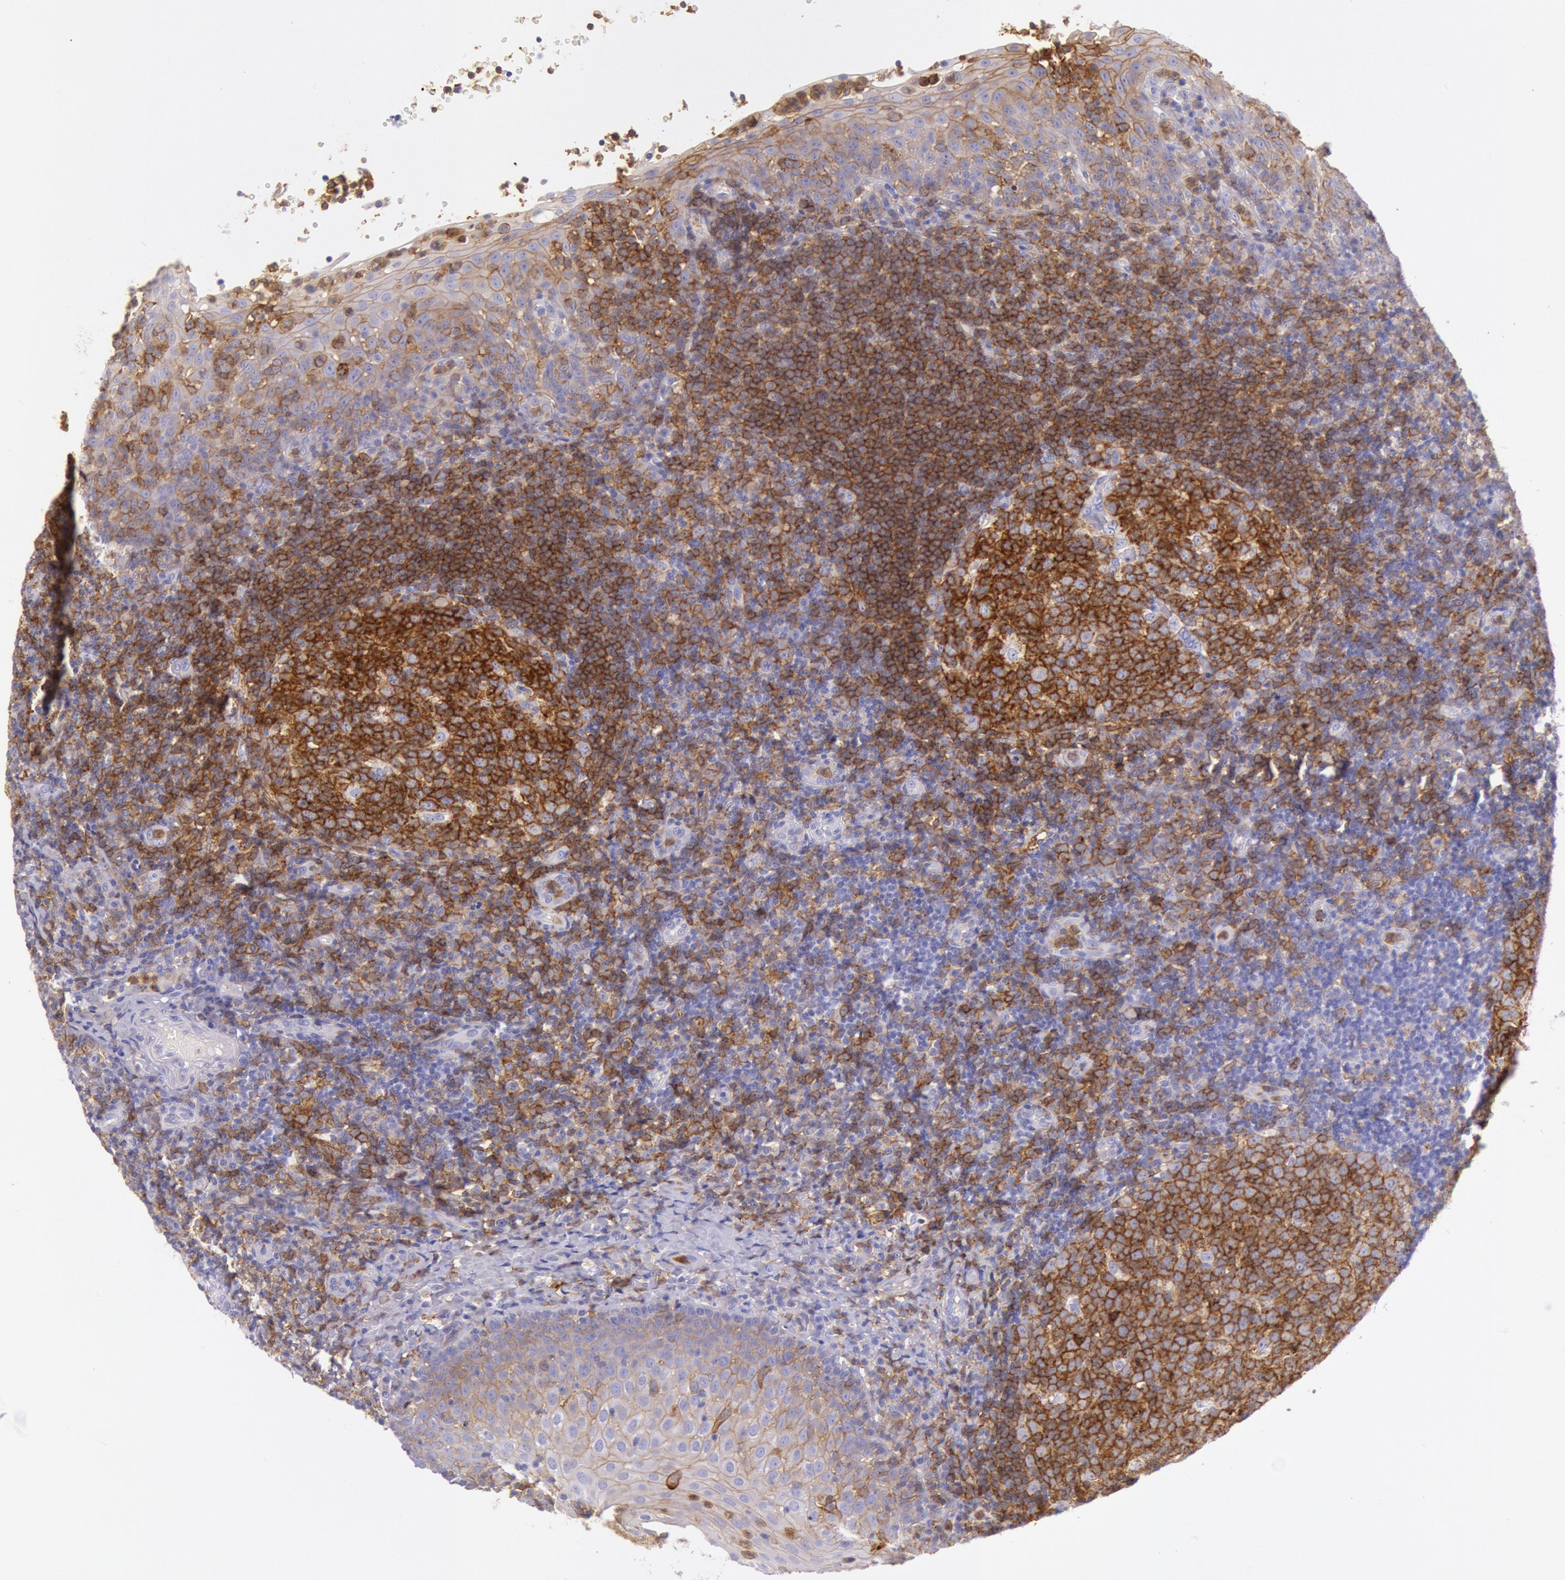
{"staining": {"intensity": "moderate", "quantity": ">75%", "location": "cytoplasmic/membranous"}, "tissue": "tonsil", "cell_type": "Germinal center cells", "image_type": "normal", "snomed": [{"axis": "morphology", "description": "Normal tissue, NOS"}, {"axis": "topography", "description": "Tonsil"}], "caption": "A high-resolution photomicrograph shows immunohistochemistry staining of unremarkable tonsil, which displays moderate cytoplasmic/membranous staining in approximately >75% of germinal center cells.", "gene": "LYN", "patient": {"sex": "female", "age": 40}}